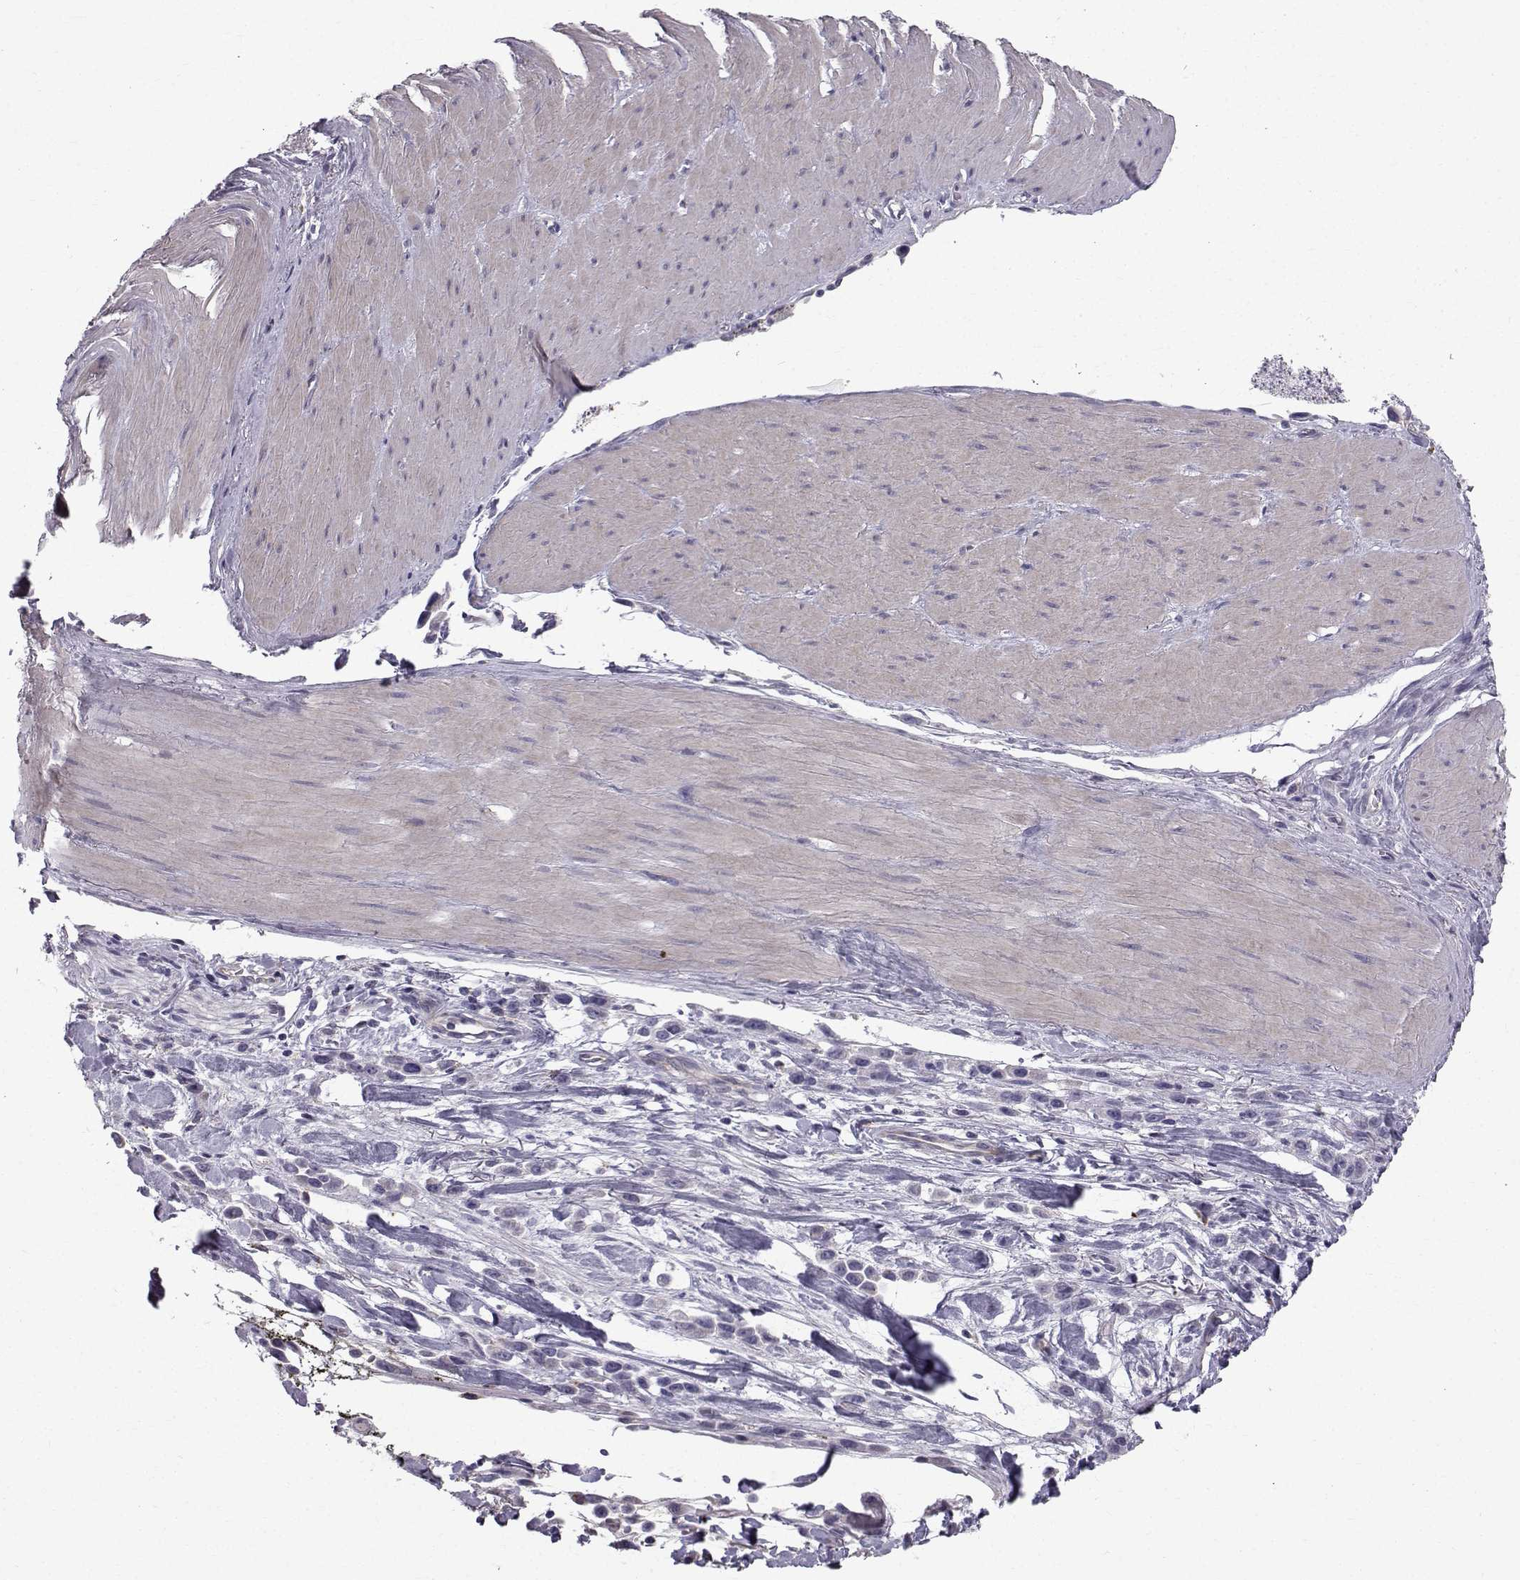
{"staining": {"intensity": "negative", "quantity": "none", "location": "none"}, "tissue": "stomach cancer", "cell_type": "Tumor cells", "image_type": "cancer", "snomed": [{"axis": "morphology", "description": "Adenocarcinoma, NOS"}, {"axis": "topography", "description": "Stomach"}], "caption": "Immunohistochemistry photomicrograph of neoplastic tissue: human stomach cancer (adenocarcinoma) stained with DAB (3,3'-diaminobenzidine) reveals no significant protein expression in tumor cells. Nuclei are stained in blue.", "gene": "CALCR", "patient": {"sex": "male", "age": 47}}